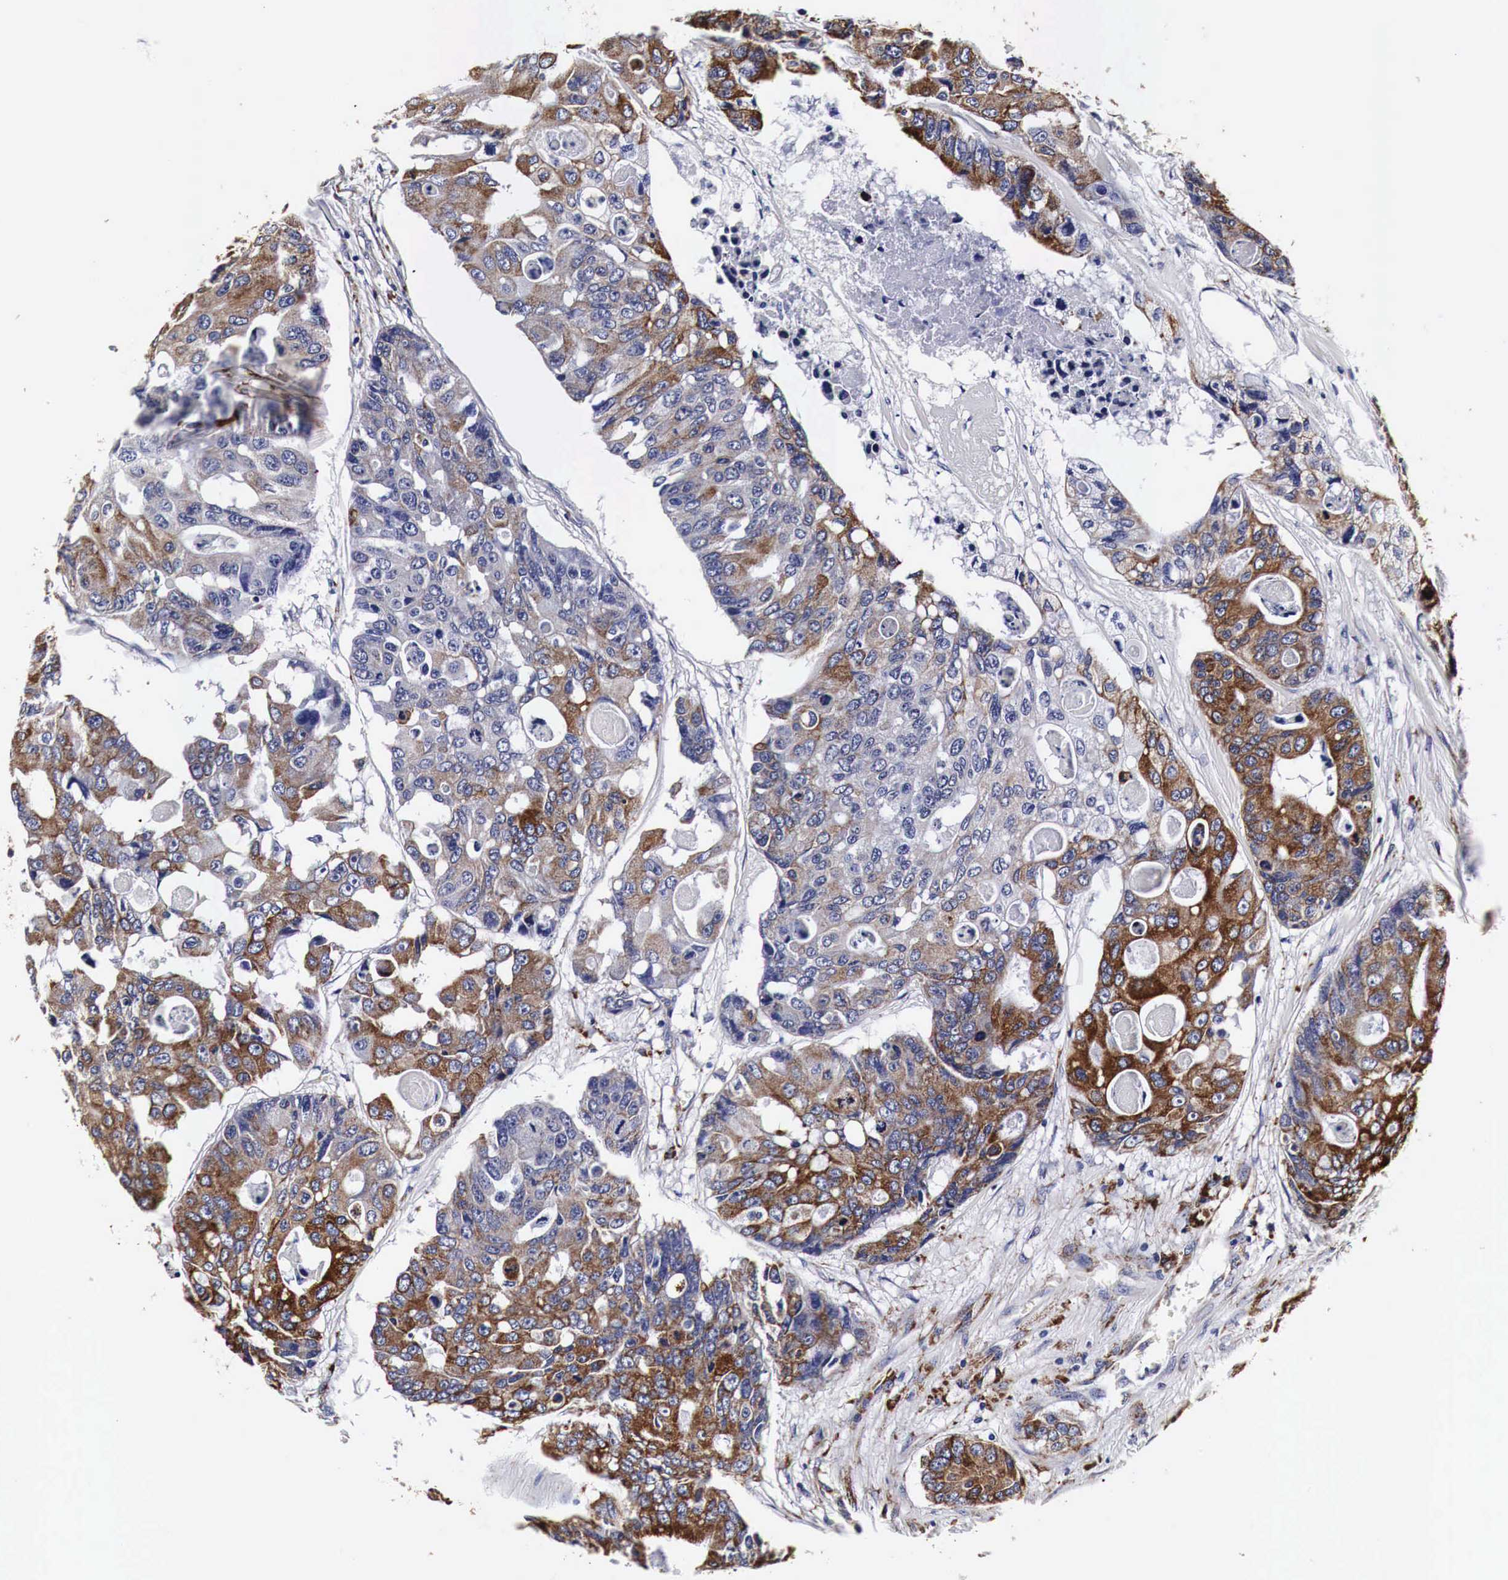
{"staining": {"intensity": "moderate", "quantity": "25%-75%", "location": "cytoplasmic/membranous"}, "tissue": "colorectal cancer", "cell_type": "Tumor cells", "image_type": "cancer", "snomed": [{"axis": "morphology", "description": "Adenocarcinoma, NOS"}, {"axis": "topography", "description": "Colon"}], "caption": "Protein positivity by IHC exhibits moderate cytoplasmic/membranous expression in approximately 25%-75% of tumor cells in colorectal adenocarcinoma.", "gene": "CKAP4", "patient": {"sex": "female", "age": 86}}